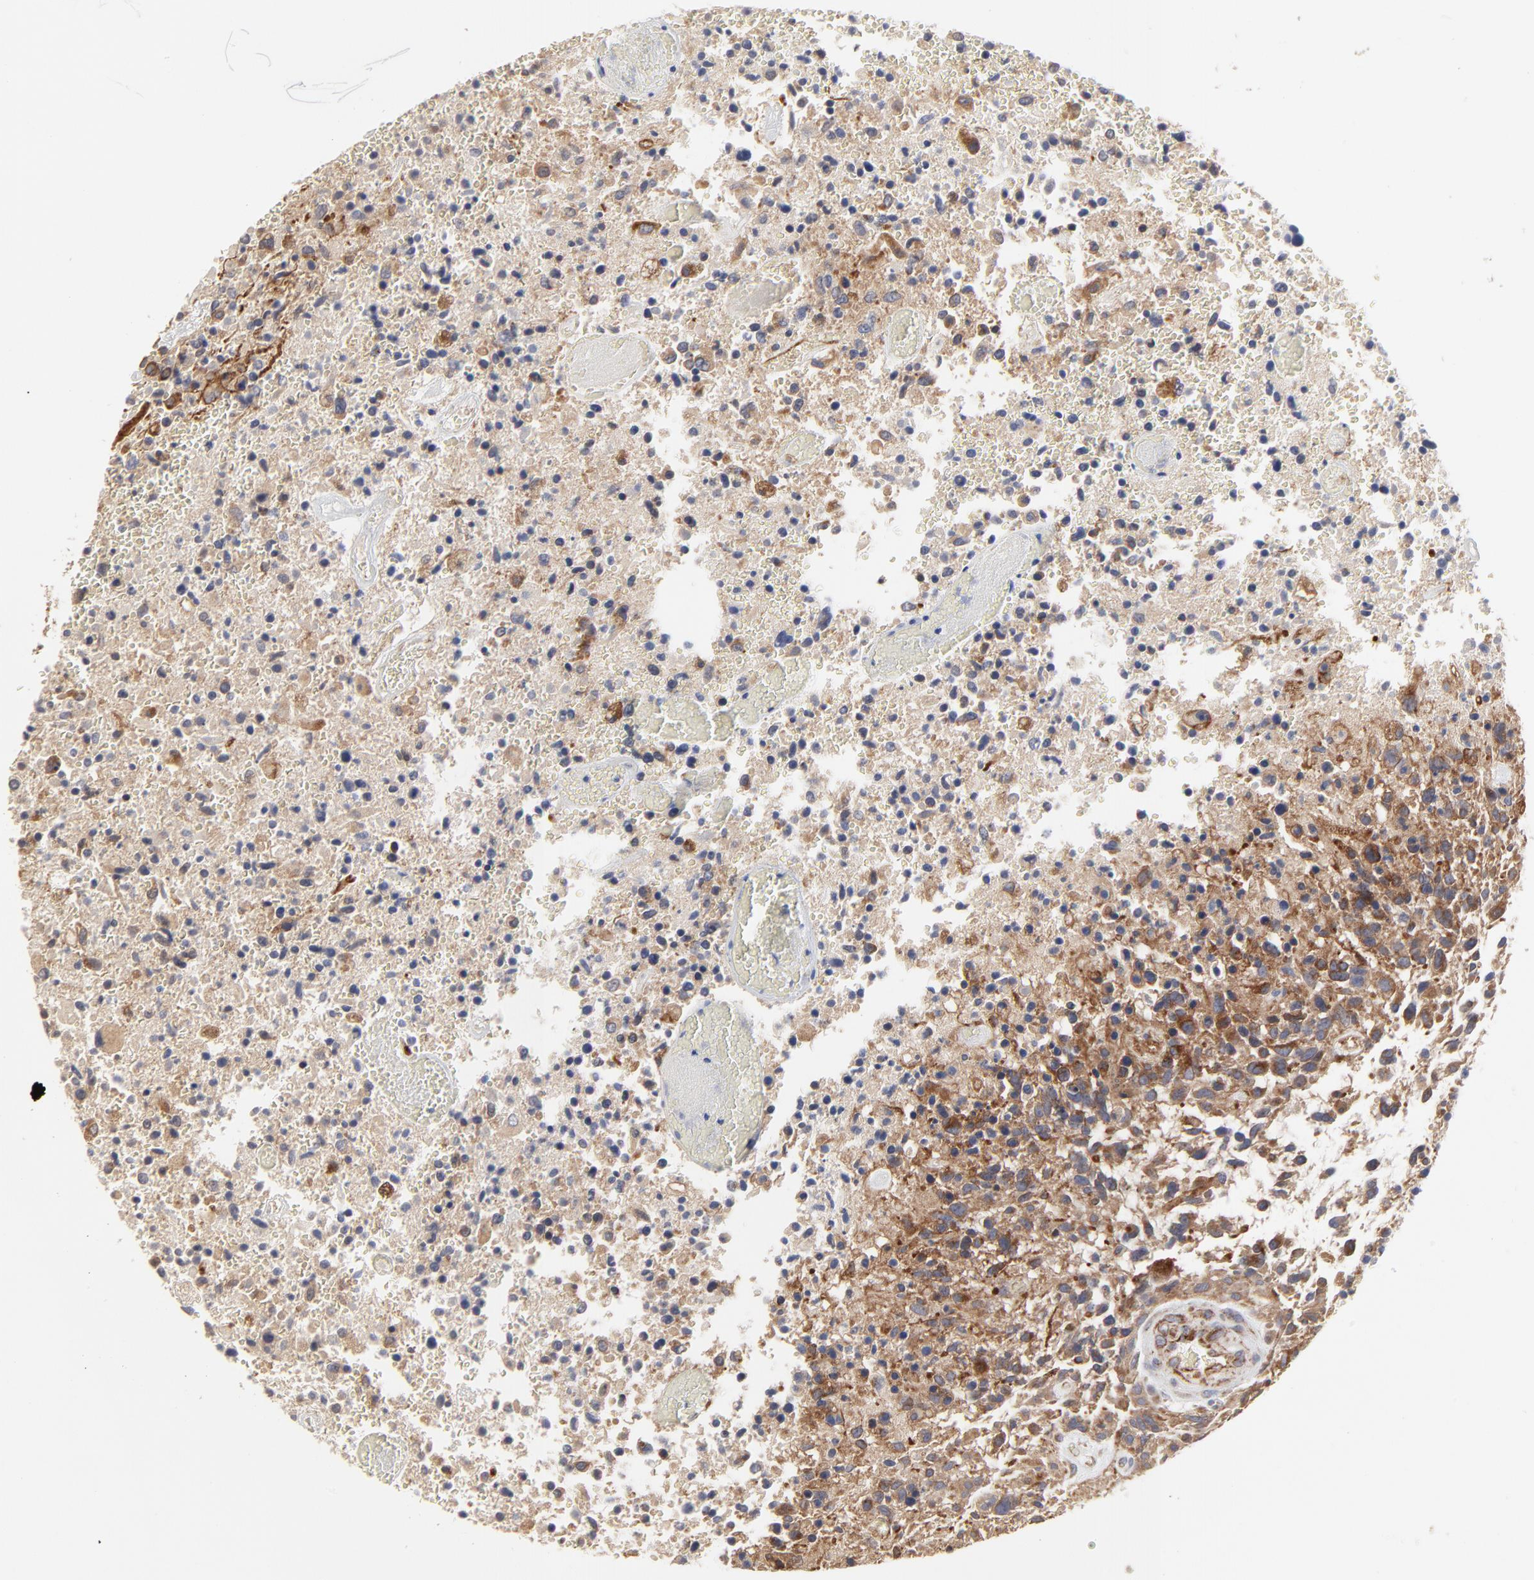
{"staining": {"intensity": "moderate", "quantity": ">75%", "location": "cytoplasmic/membranous"}, "tissue": "glioma", "cell_type": "Tumor cells", "image_type": "cancer", "snomed": [{"axis": "morphology", "description": "Glioma, malignant, High grade"}, {"axis": "topography", "description": "Brain"}], "caption": "Malignant glioma (high-grade) tissue displays moderate cytoplasmic/membranous positivity in about >75% of tumor cells, visualized by immunohistochemistry.", "gene": "RAB9A", "patient": {"sex": "male", "age": 72}}